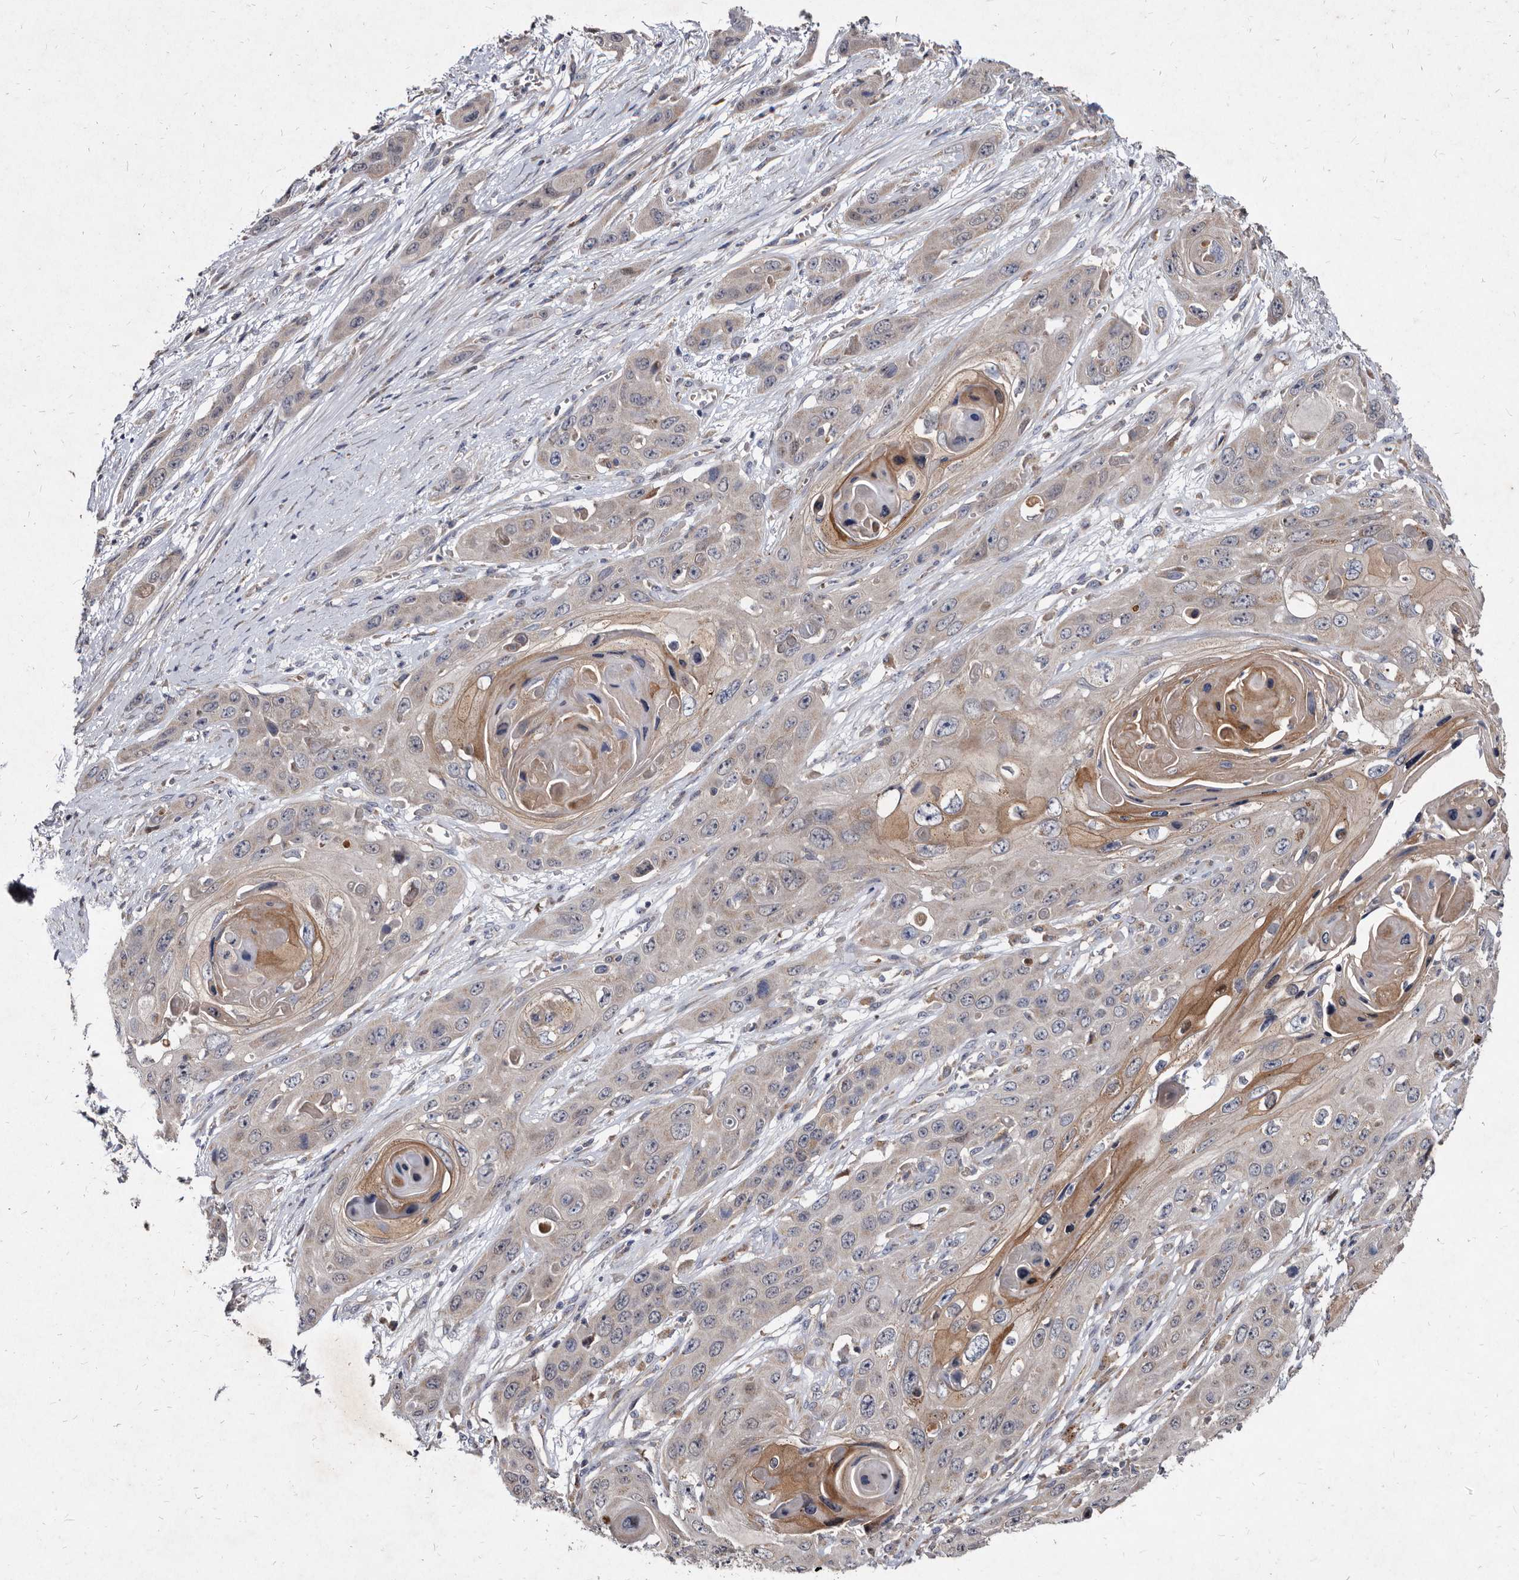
{"staining": {"intensity": "moderate", "quantity": "<25%", "location": "cytoplasmic/membranous"}, "tissue": "skin cancer", "cell_type": "Tumor cells", "image_type": "cancer", "snomed": [{"axis": "morphology", "description": "Squamous cell carcinoma, NOS"}, {"axis": "topography", "description": "Skin"}], "caption": "The immunohistochemical stain highlights moderate cytoplasmic/membranous expression in tumor cells of skin cancer (squamous cell carcinoma) tissue.", "gene": "YPEL3", "patient": {"sex": "male", "age": 55}}